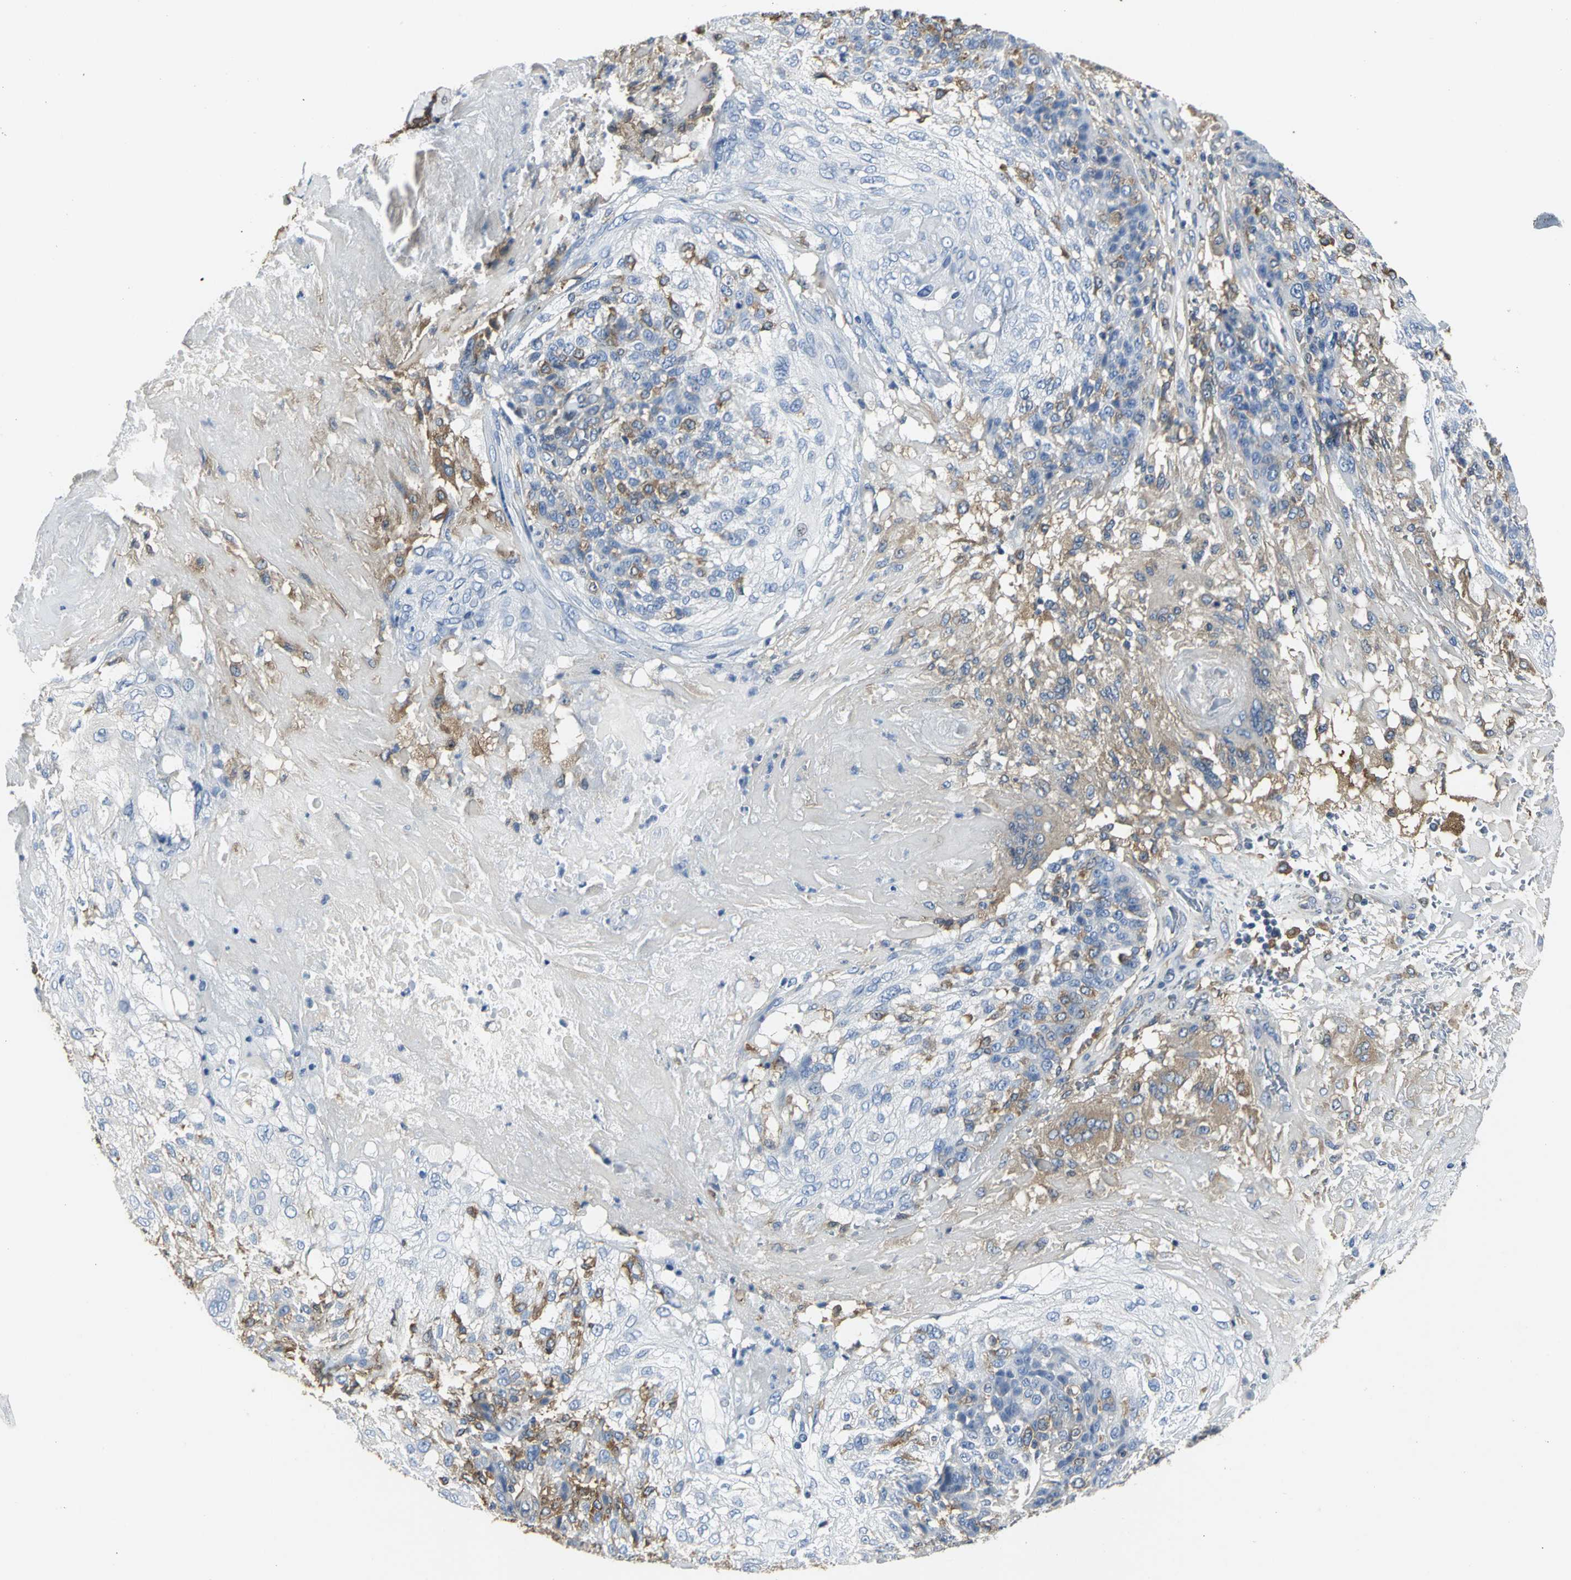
{"staining": {"intensity": "strong", "quantity": "25%-75%", "location": "cytoplasmic/membranous"}, "tissue": "skin cancer", "cell_type": "Tumor cells", "image_type": "cancer", "snomed": [{"axis": "morphology", "description": "Normal tissue, NOS"}, {"axis": "morphology", "description": "Squamous cell carcinoma, NOS"}, {"axis": "topography", "description": "Skin"}], "caption": "Human skin cancer stained with a protein marker reveals strong staining in tumor cells.", "gene": "CHRNB1", "patient": {"sex": "female", "age": 83}}